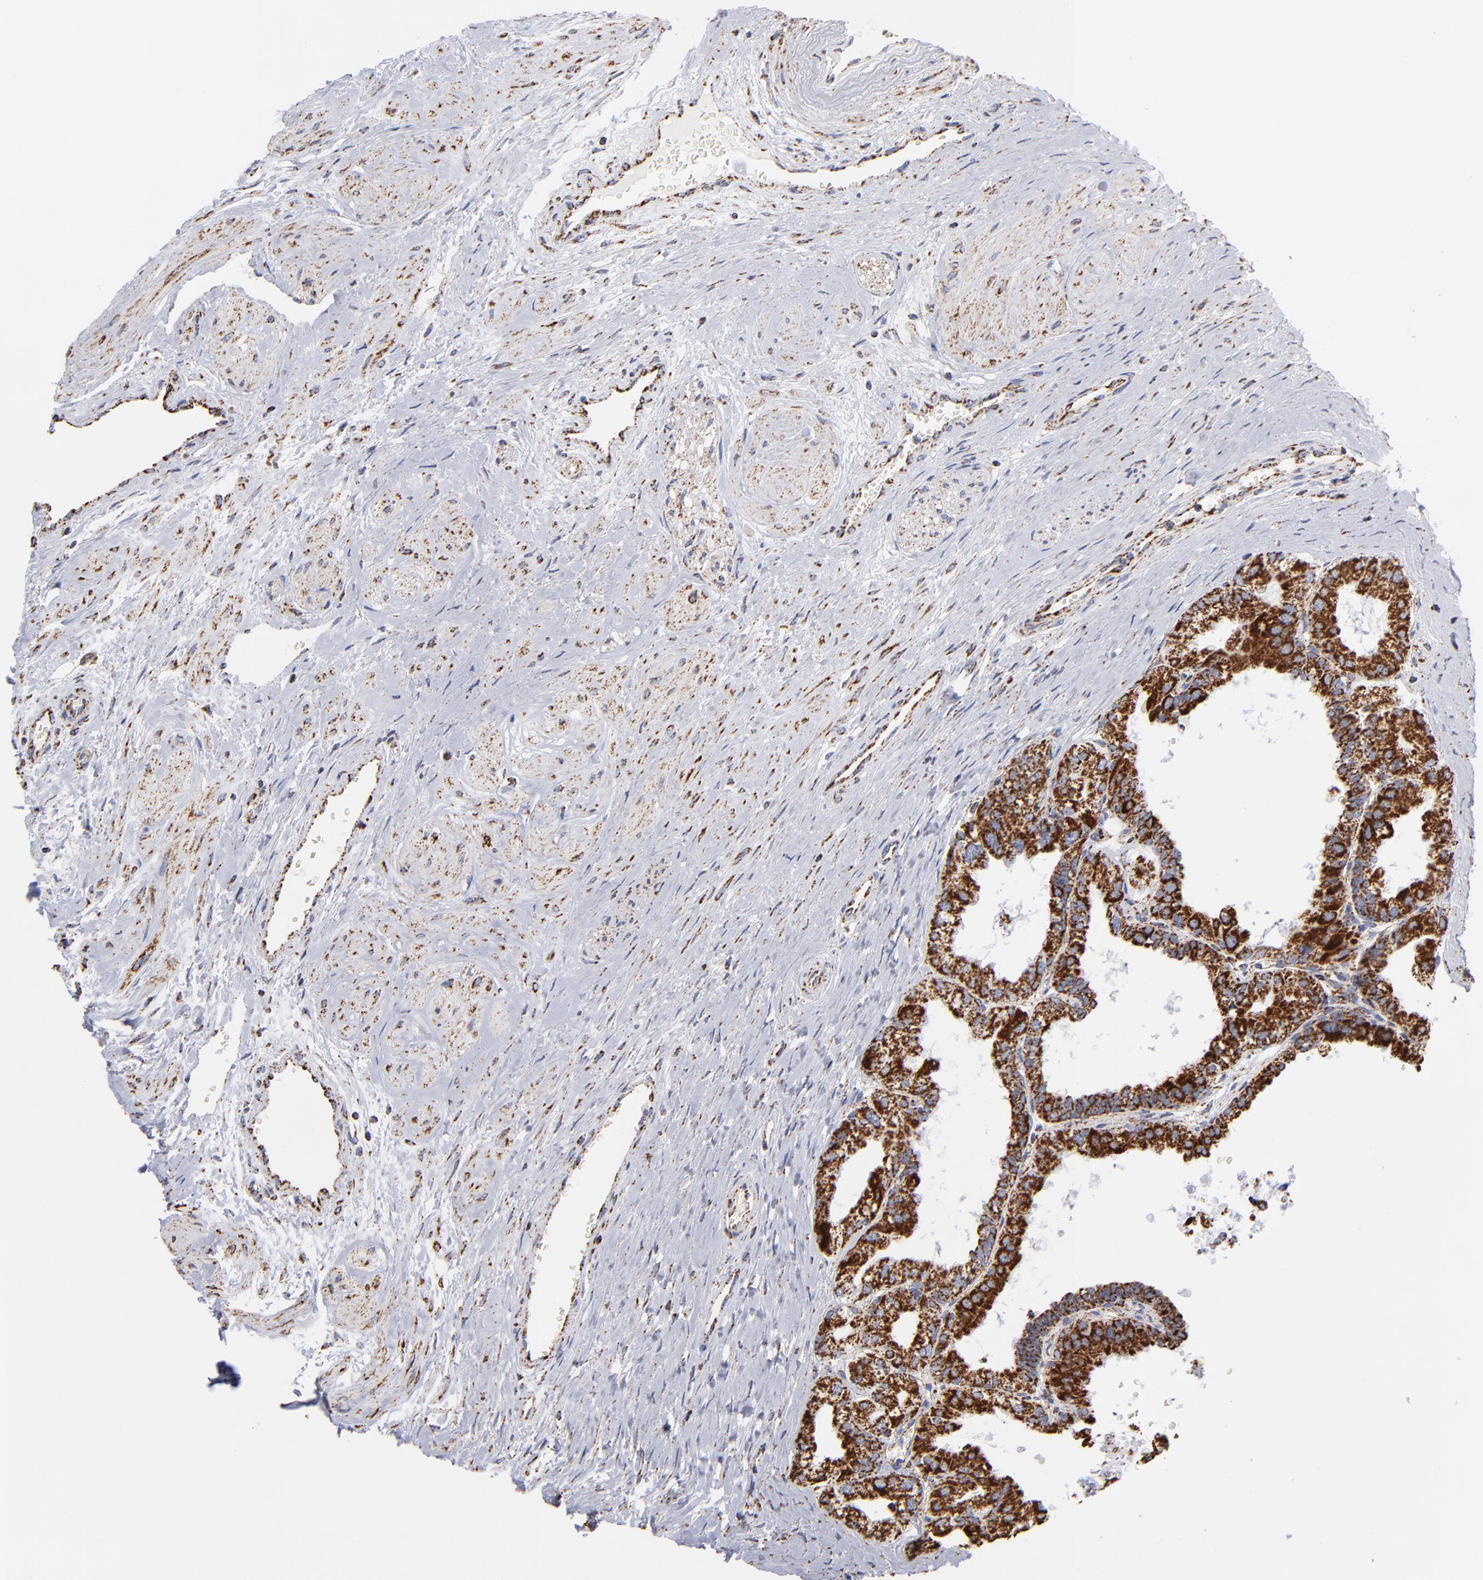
{"staining": {"intensity": "strong", "quantity": ">75%", "location": "cytoplasmic/membranous"}, "tissue": "prostate", "cell_type": "Glandular cells", "image_type": "normal", "snomed": [{"axis": "morphology", "description": "Normal tissue, NOS"}, {"axis": "topography", "description": "Prostate"}], "caption": "Protein analysis of normal prostate displays strong cytoplasmic/membranous staining in approximately >75% of glandular cells. (Brightfield microscopy of DAB IHC at high magnification).", "gene": "PHB1", "patient": {"sex": "male", "age": 60}}